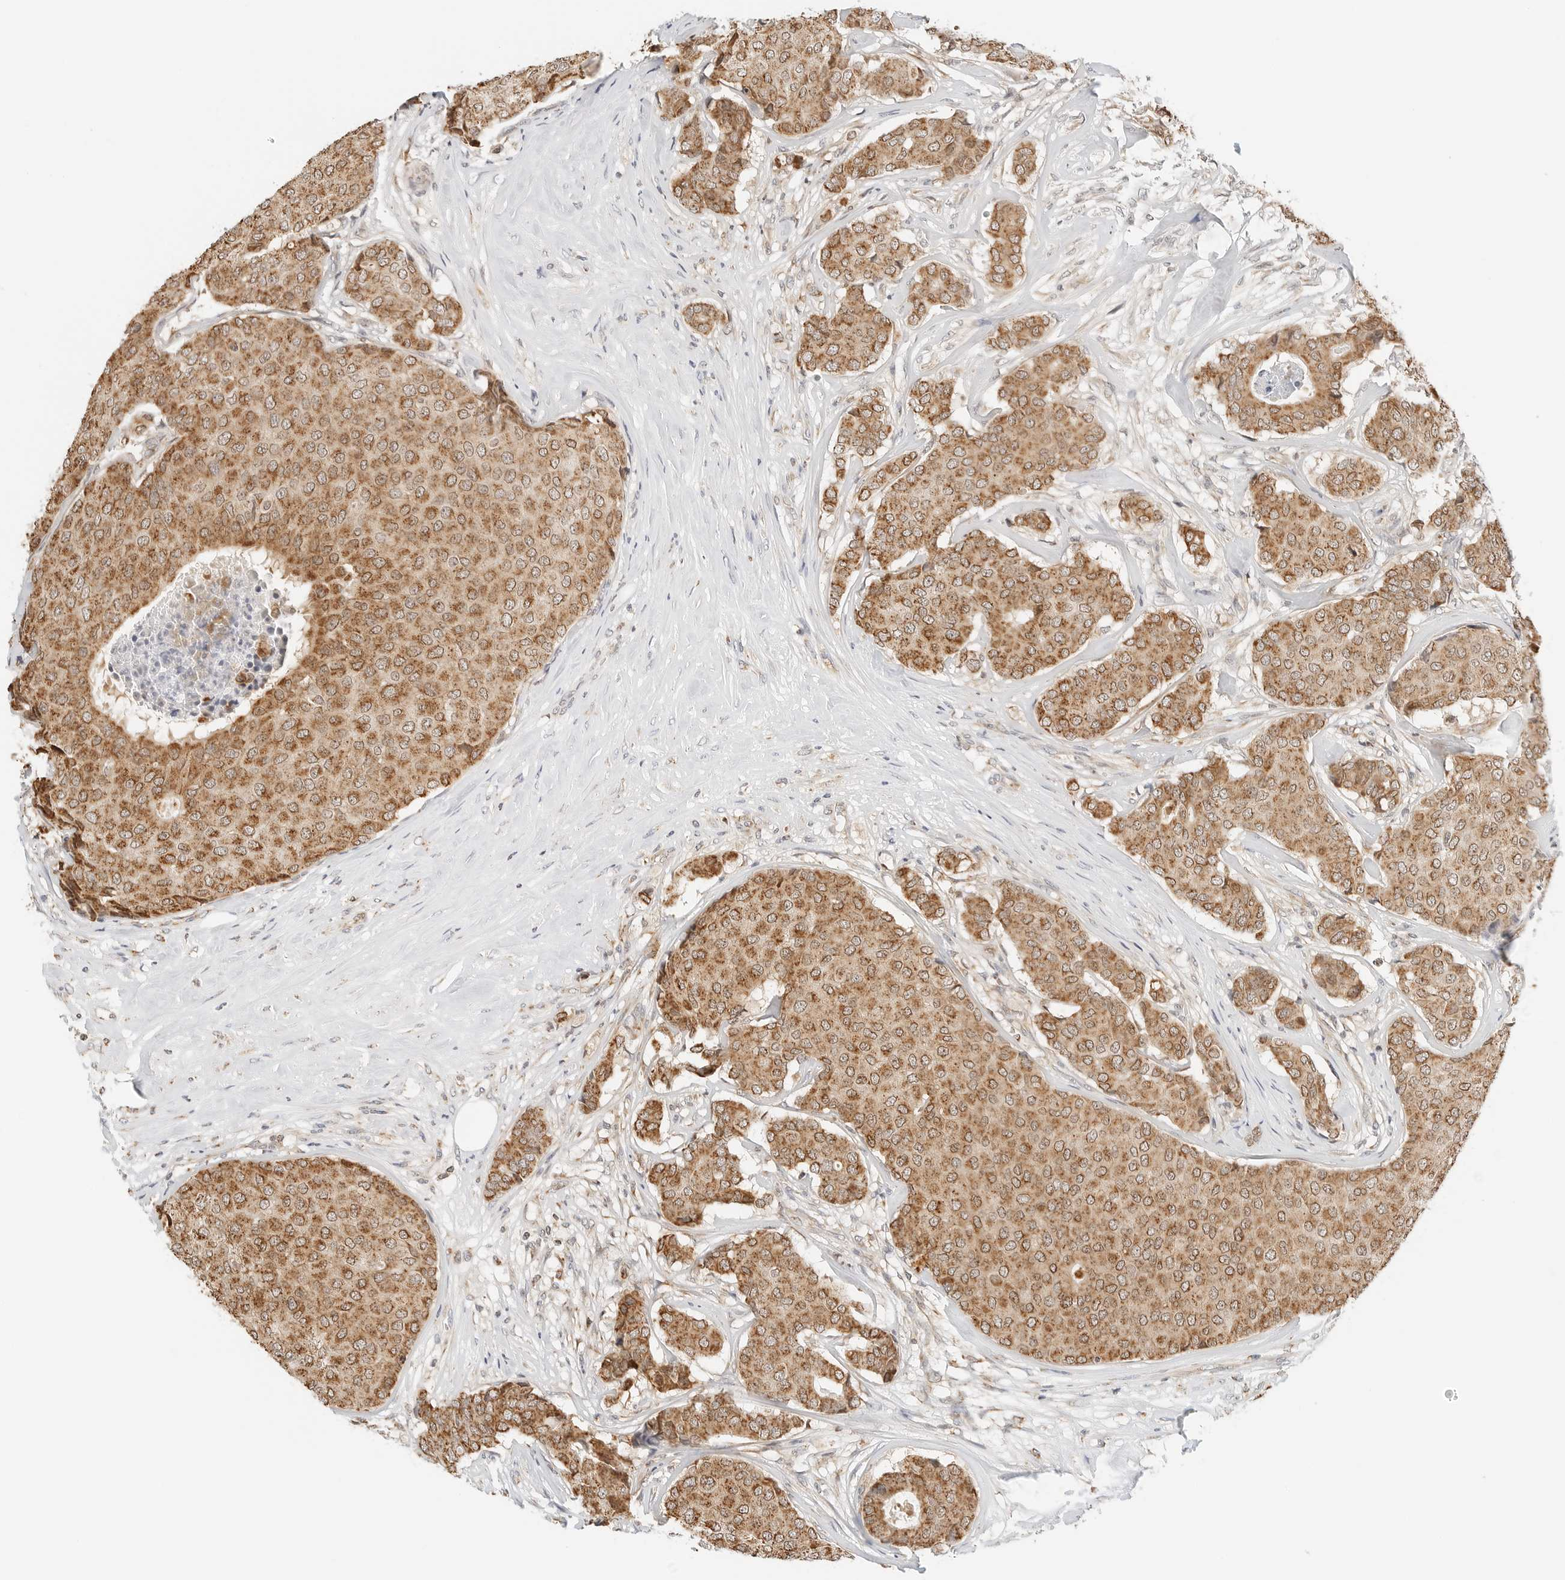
{"staining": {"intensity": "moderate", "quantity": ">75%", "location": "cytoplasmic/membranous"}, "tissue": "breast cancer", "cell_type": "Tumor cells", "image_type": "cancer", "snomed": [{"axis": "morphology", "description": "Duct carcinoma"}, {"axis": "topography", "description": "Breast"}], "caption": "Brown immunohistochemical staining in human breast intraductal carcinoma shows moderate cytoplasmic/membranous positivity in approximately >75% of tumor cells.", "gene": "ATL1", "patient": {"sex": "female", "age": 75}}